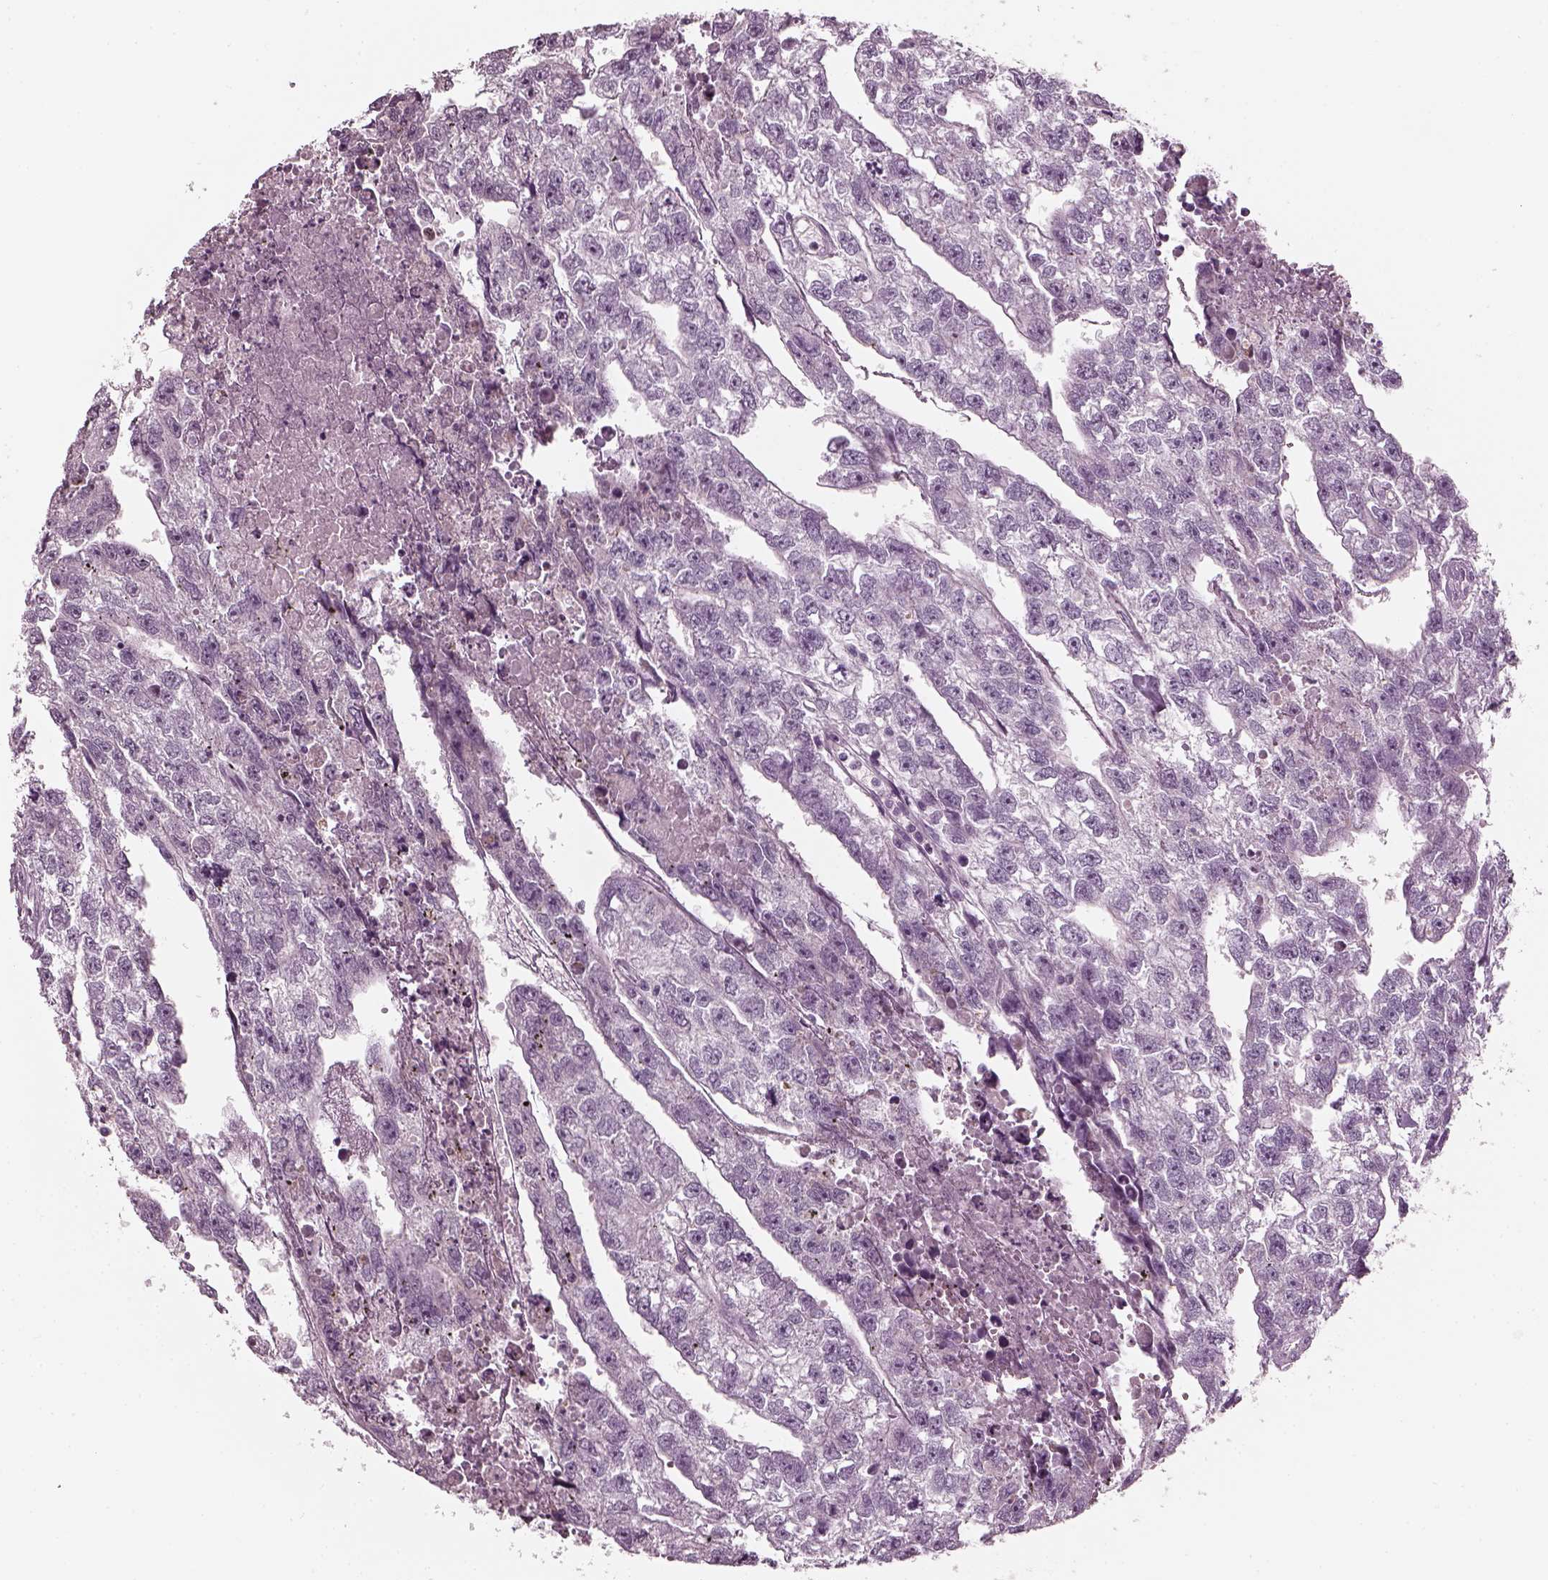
{"staining": {"intensity": "negative", "quantity": "none", "location": "none"}, "tissue": "testis cancer", "cell_type": "Tumor cells", "image_type": "cancer", "snomed": [{"axis": "morphology", "description": "Carcinoma, Embryonal, NOS"}, {"axis": "morphology", "description": "Teratoma, malignant, NOS"}, {"axis": "topography", "description": "Testis"}], "caption": "This is a image of immunohistochemistry staining of testis cancer, which shows no staining in tumor cells.", "gene": "CNTN1", "patient": {"sex": "male", "age": 44}}